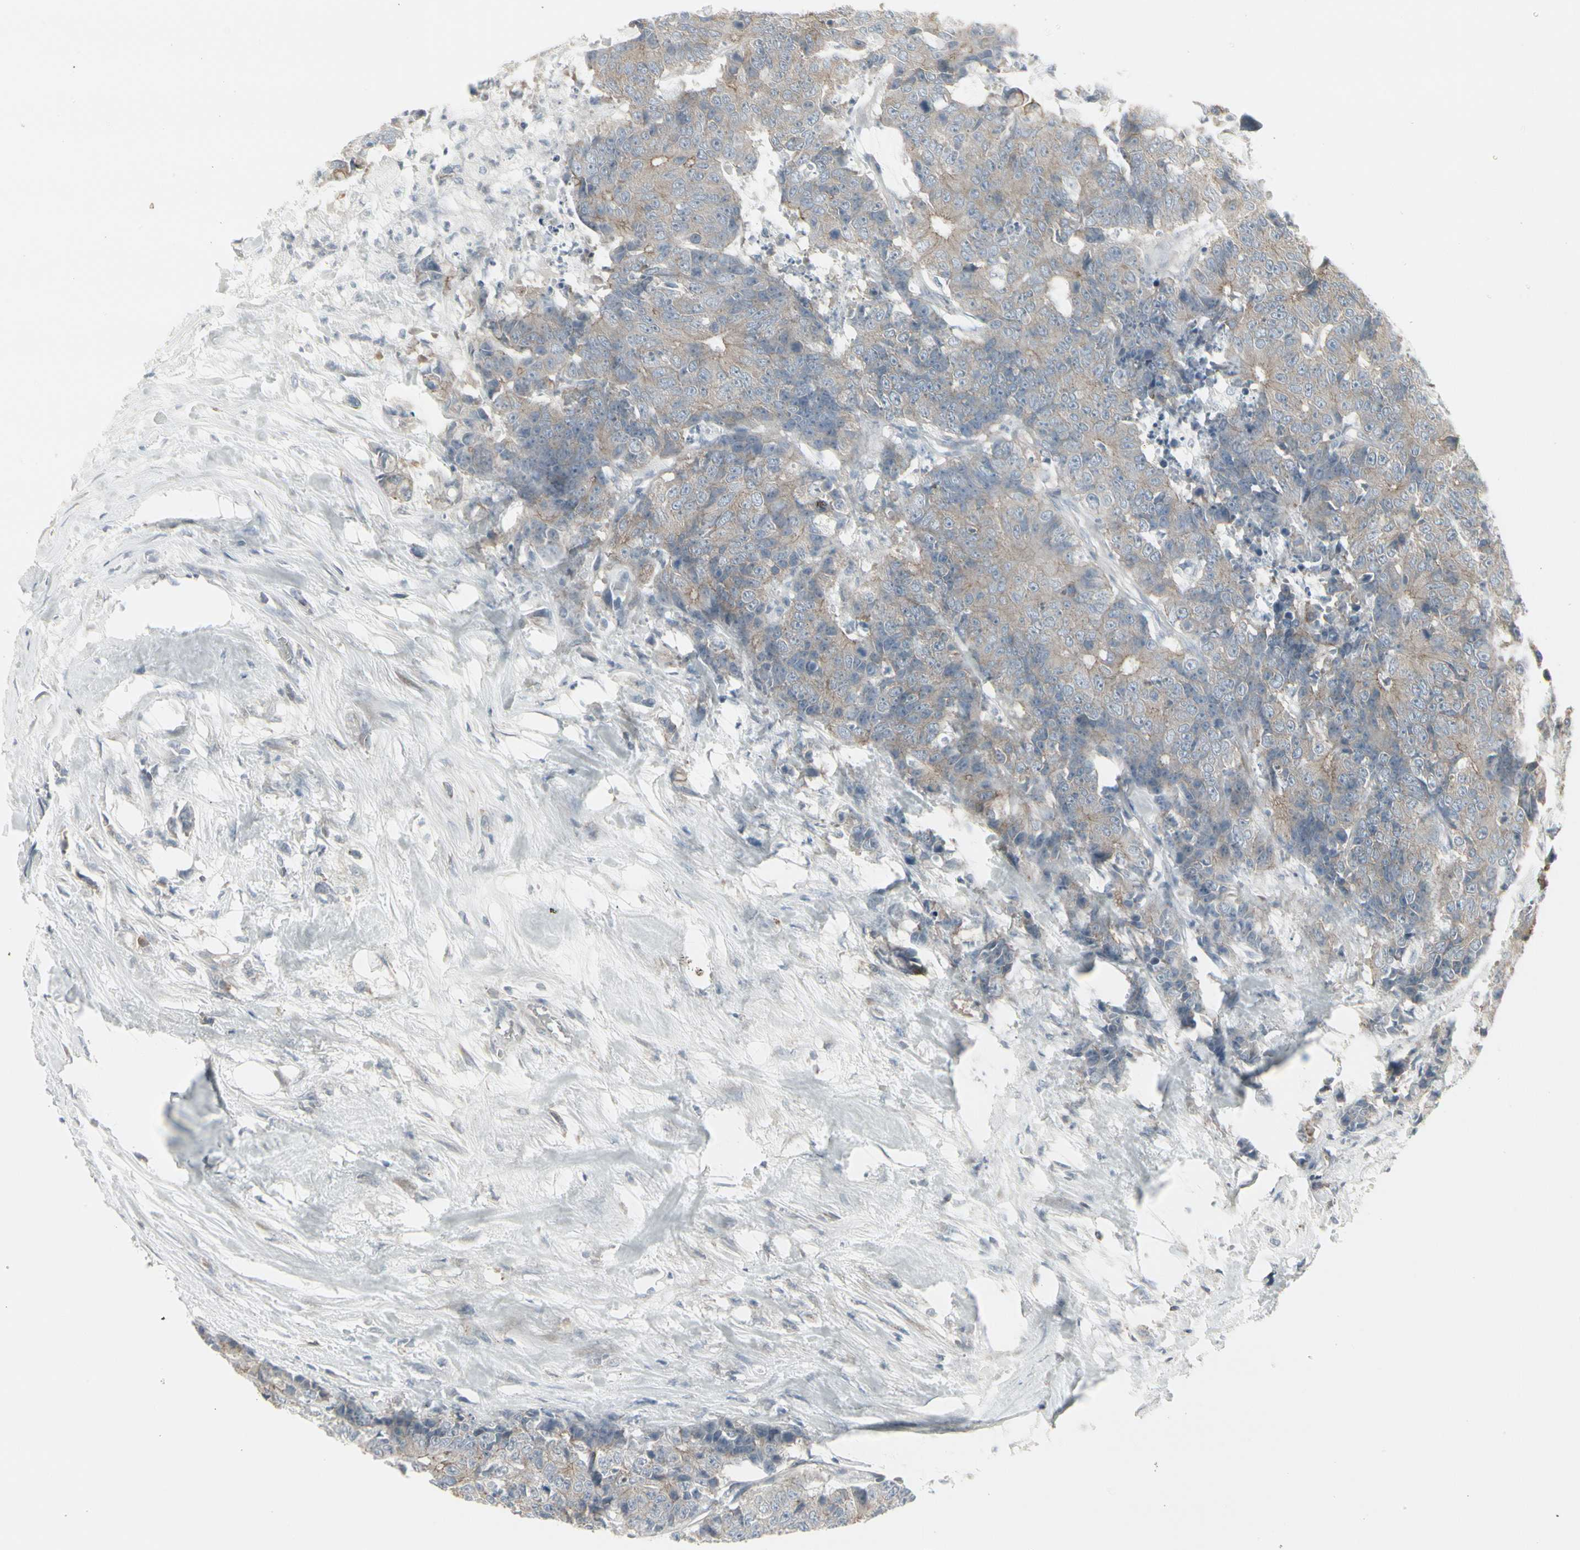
{"staining": {"intensity": "weak", "quantity": ">75%", "location": "cytoplasmic/membranous"}, "tissue": "colorectal cancer", "cell_type": "Tumor cells", "image_type": "cancer", "snomed": [{"axis": "morphology", "description": "Adenocarcinoma, NOS"}, {"axis": "topography", "description": "Colon"}], "caption": "Protein staining exhibits weak cytoplasmic/membranous staining in approximately >75% of tumor cells in colorectal cancer.", "gene": "EPS15", "patient": {"sex": "female", "age": 86}}